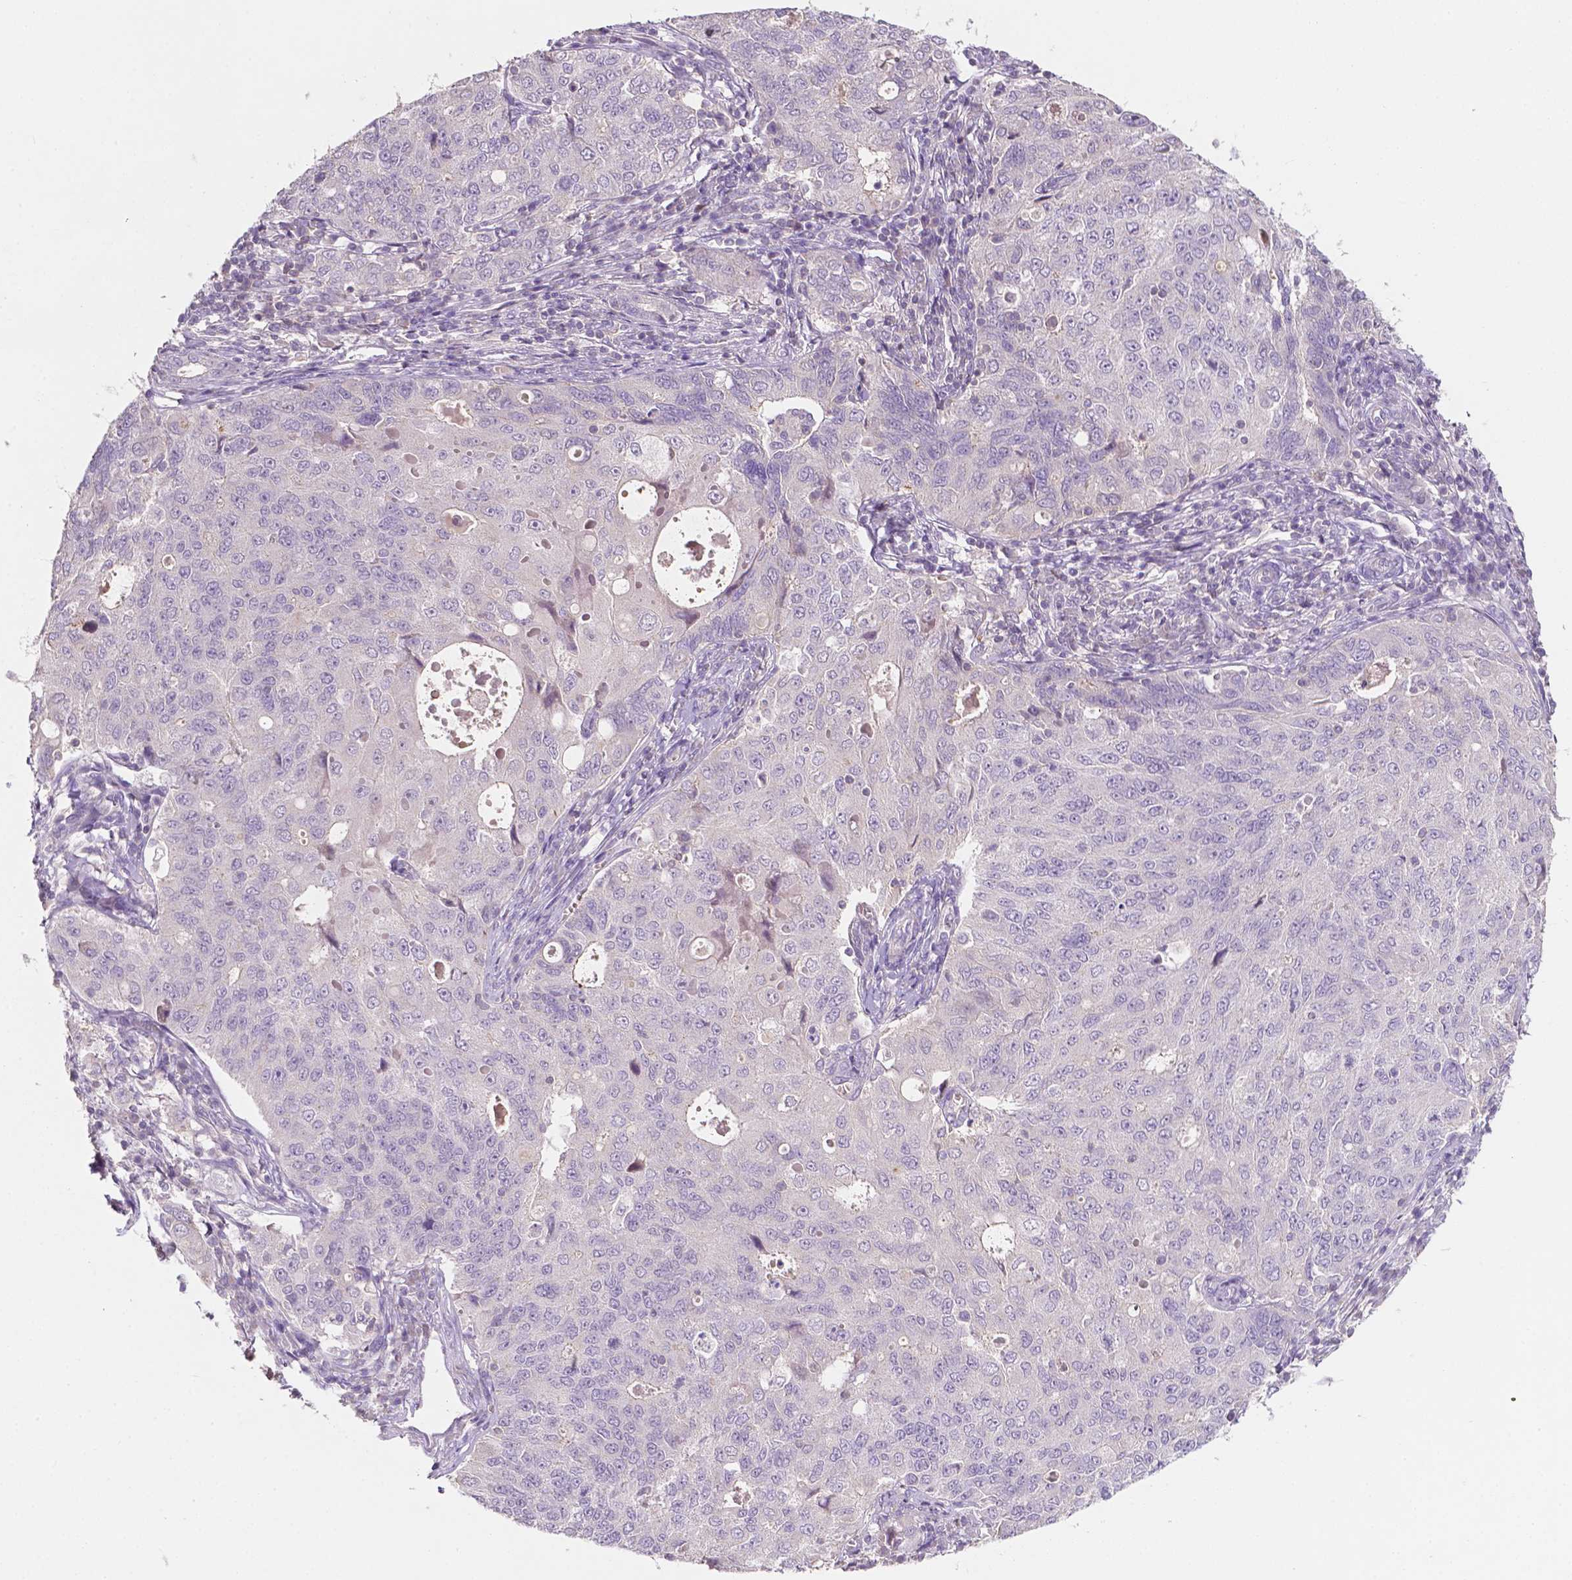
{"staining": {"intensity": "negative", "quantity": "none", "location": "none"}, "tissue": "endometrial cancer", "cell_type": "Tumor cells", "image_type": "cancer", "snomed": [{"axis": "morphology", "description": "Adenocarcinoma, NOS"}, {"axis": "topography", "description": "Endometrium"}], "caption": "Immunohistochemistry (IHC) of human endometrial cancer demonstrates no staining in tumor cells.", "gene": "EGFR", "patient": {"sex": "female", "age": 43}}